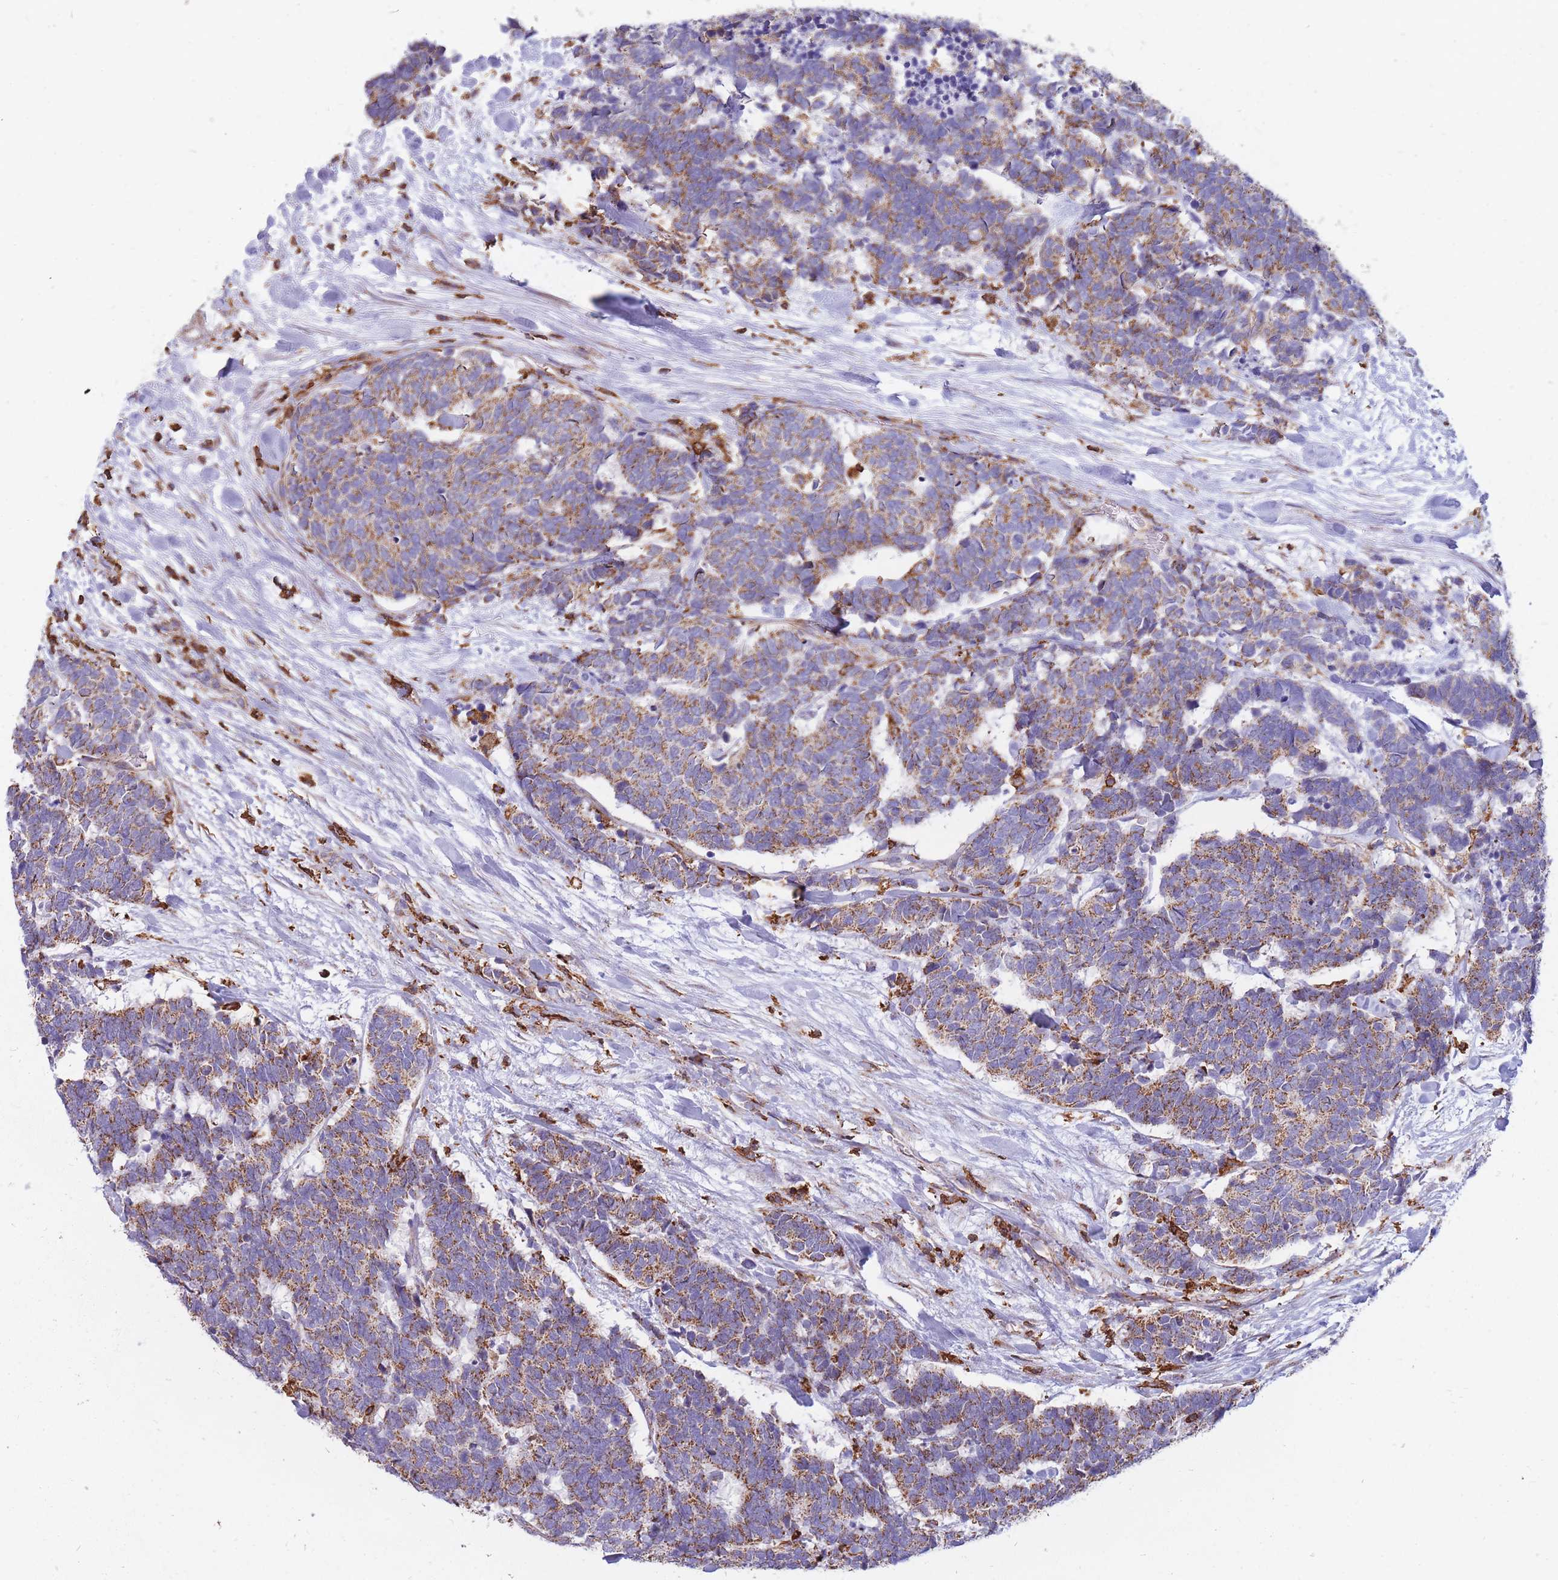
{"staining": {"intensity": "moderate", "quantity": ">75%", "location": "cytoplasmic/membranous"}, "tissue": "carcinoid", "cell_type": "Tumor cells", "image_type": "cancer", "snomed": [{"axis": "morphology", "description": "Carcinoma, NOS"}, {"axis": "morphology", "description": "Carcinoid, malignant, NOS"}, {"axis": "topography", "description": "Urinary bladder"}], "caption": "Immunohistochemistry micrograph of human carcinoid stained for a protein (brown), which demonstrates medium levels of moderate cytoplasmic/membranous positivity in approximately >75% of tumor cells.", "gene": "MRPL54", "patient": {"sex": "male", "age": 57}}